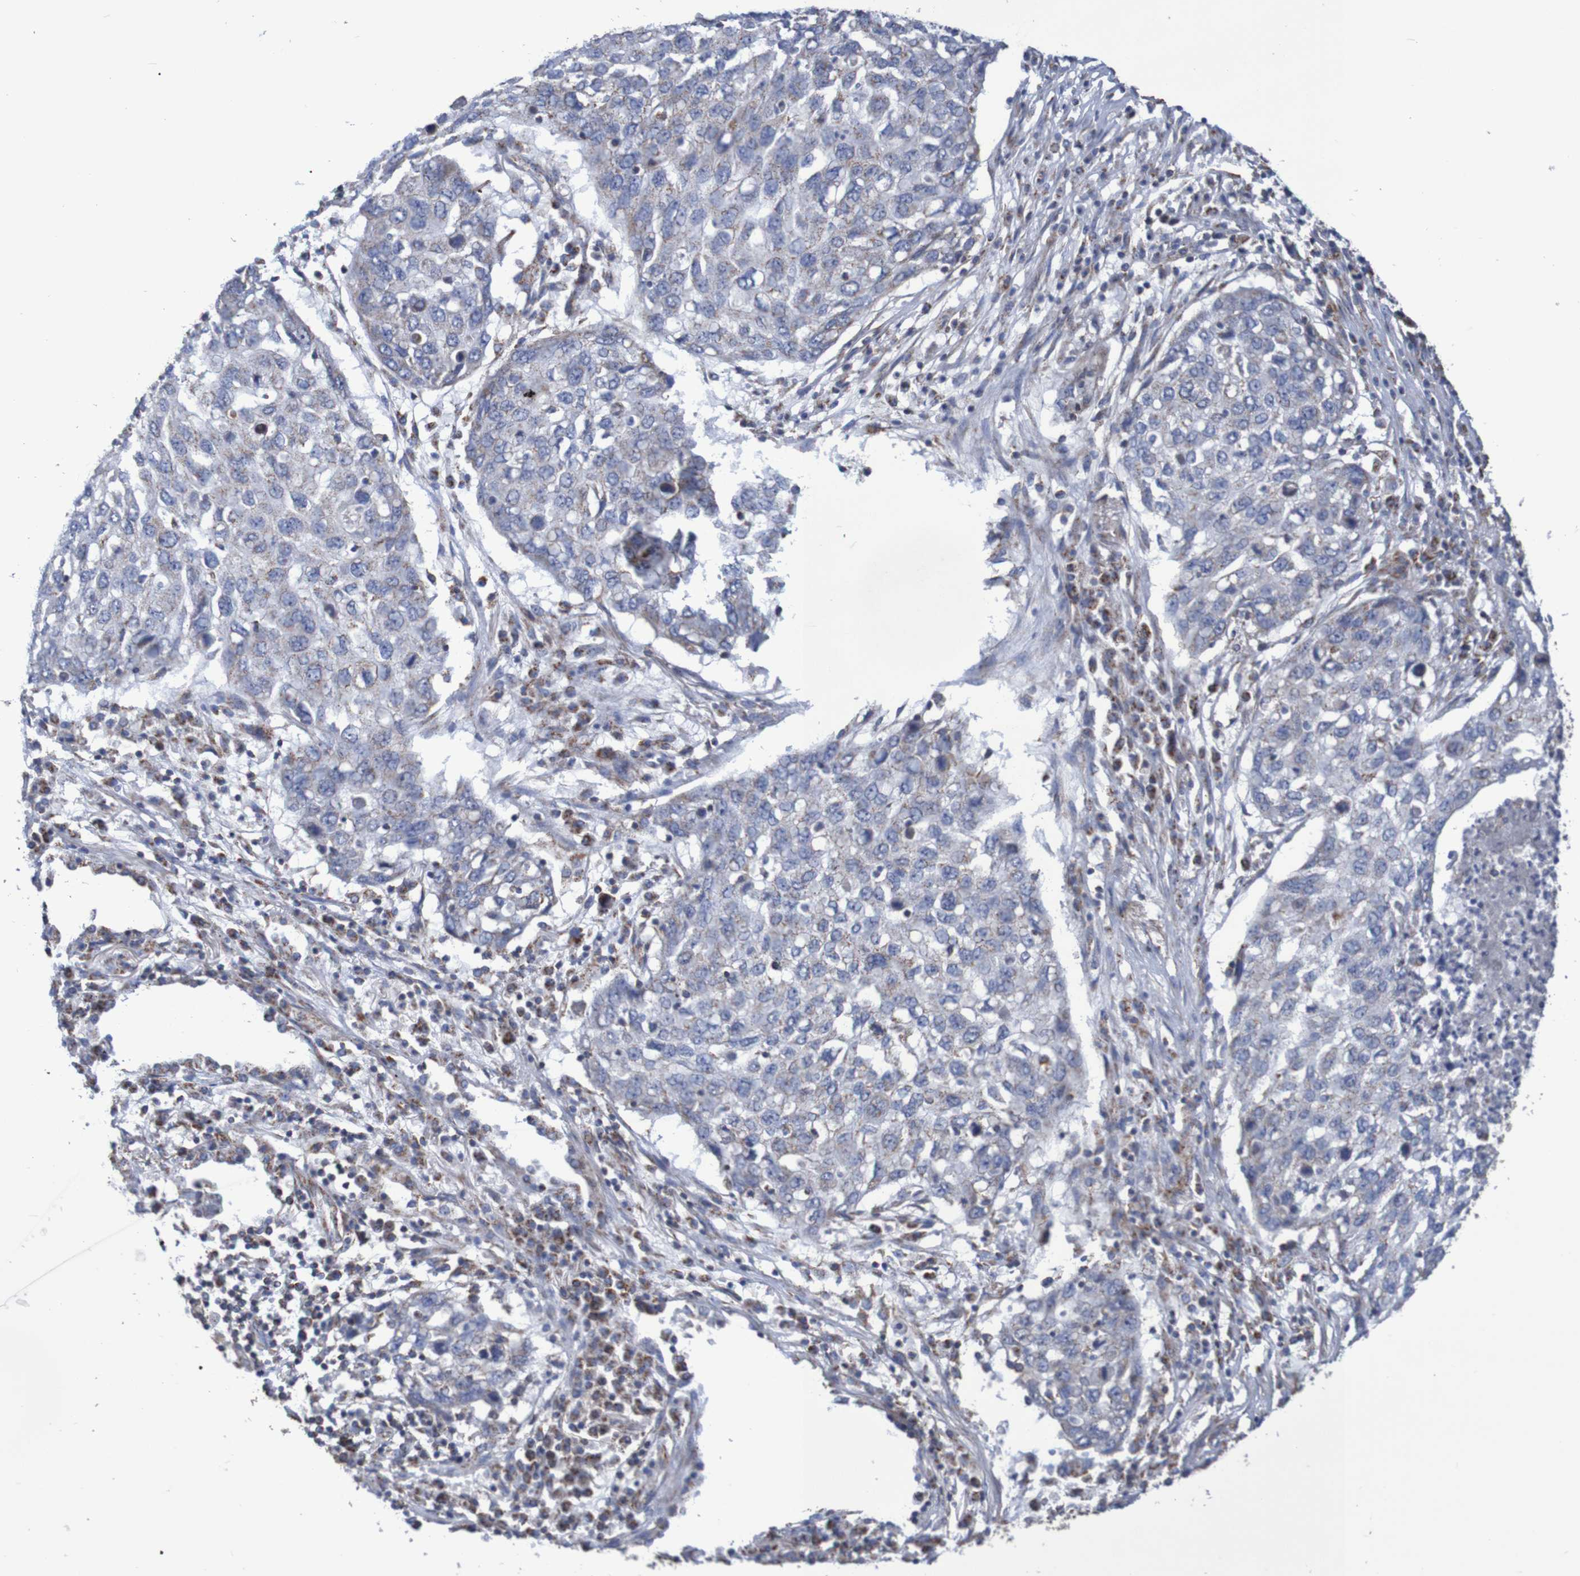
{"staining": {"intensity": "weak", "quantity": "<25%", "location": "cytoplasmic/membranous"}, "tissue": "lung cancer", "cell_type": "Tumor cells", "image_type": "cancer", "snomed": [{"axis": "morphology", "description": "Squamous cell carcinoma, NOS"}, {"axis": "topography", "description": "Lung"}], "caption": "Tumor cells are negative for protein expression in human lung cancer (squamous cell carcinoma).", "gene": "MMEL1", "patient": {"sex": "female", "age": 63}}